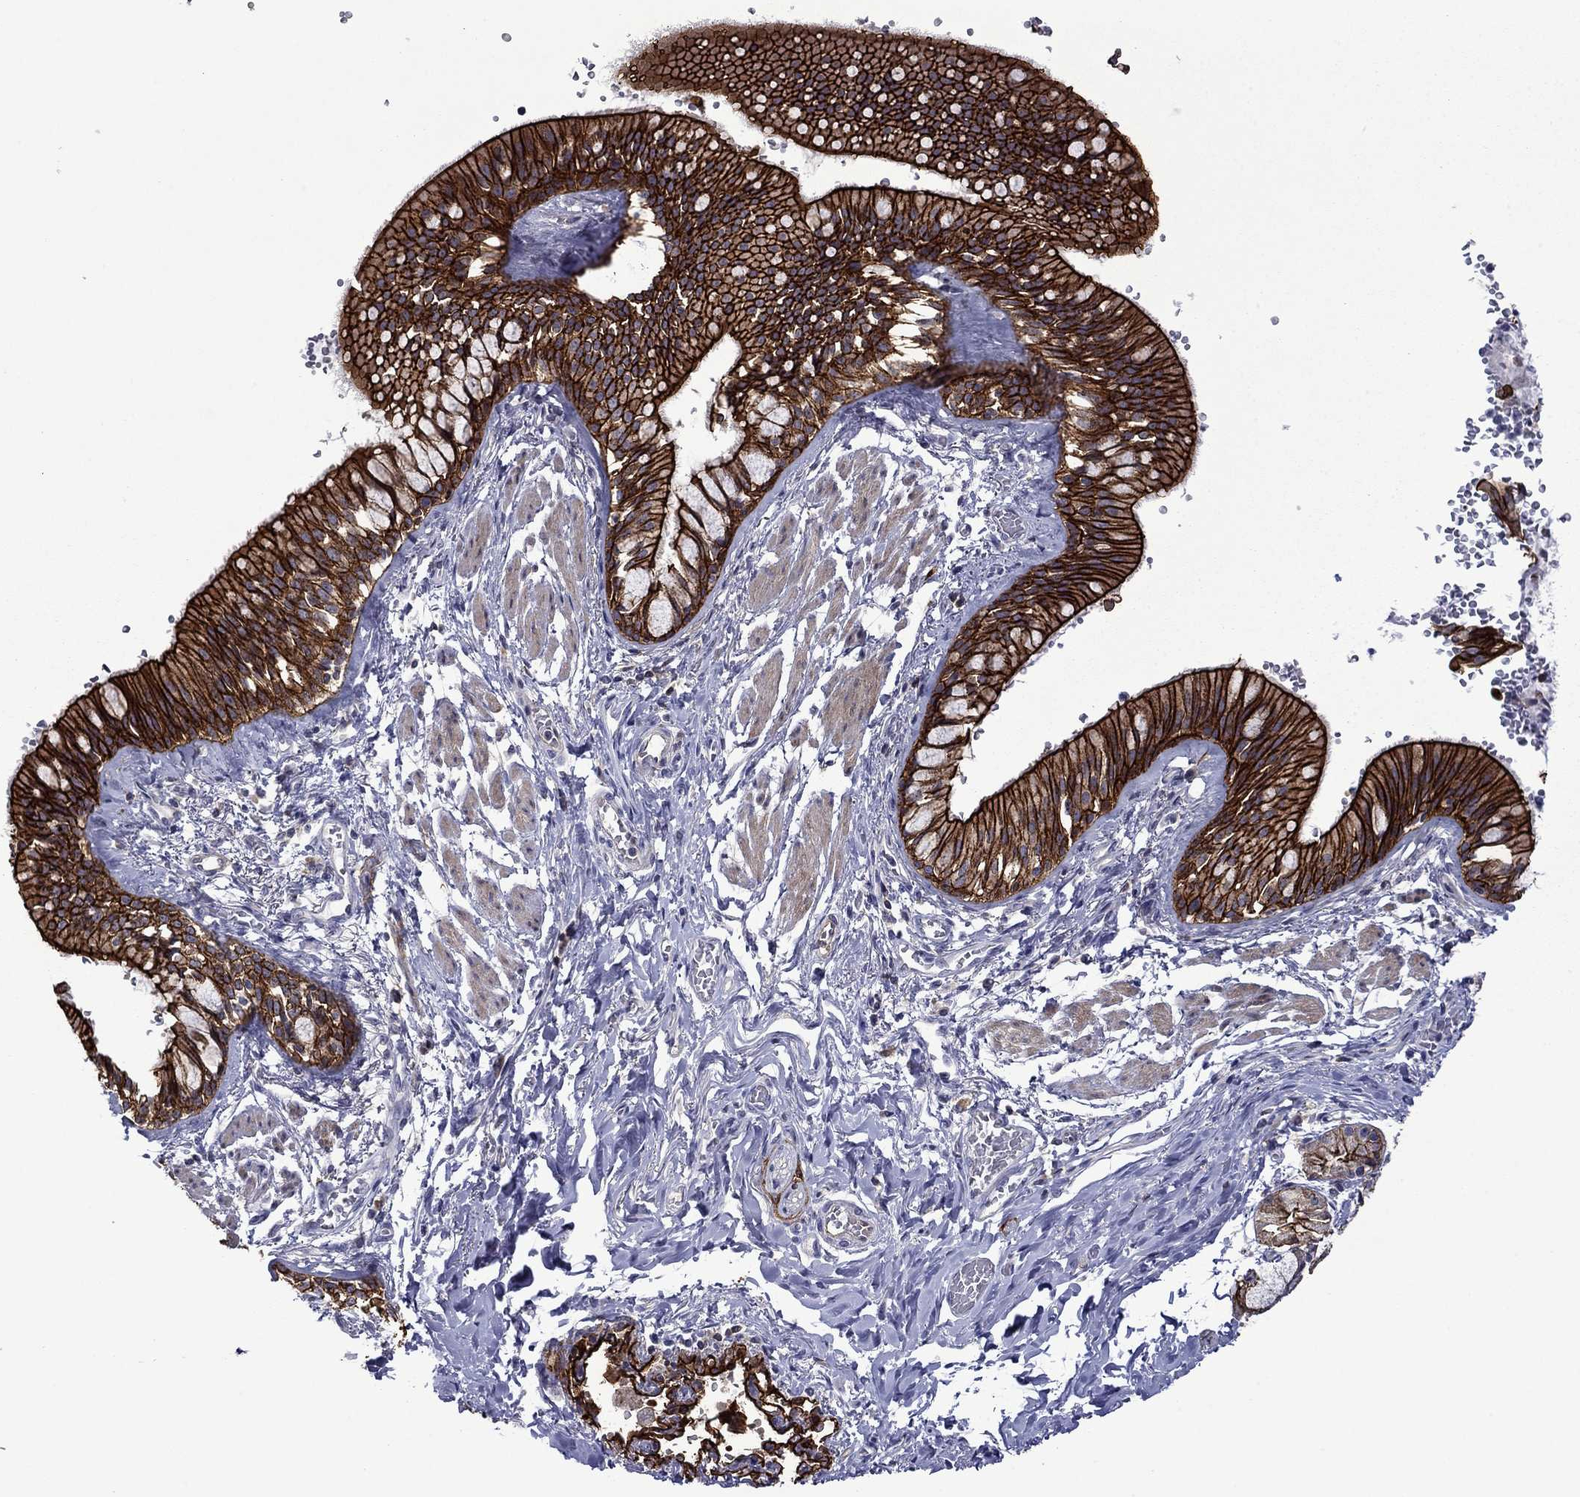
{"staining": {"intensity": "strong", "quantity": ">75%", "location": "cytoplasmic/membranous"}, "tissue": "bronchus", "cell_type": "Respiratory epithelial cells", "image_type": "normal", "snomed": [{"axis": "morphology", "description": "Normal tissue, NOS"}, {"axis": "topography", "description": "Bronchus"}, {"axis": "topography", "description": "Lung"}], "caption": "Immunohistochemistry micrograph of benign human bronchus stained for a protein (brown), which reveals high levels of strong cytoplasmic/membranous staining in approximately >75% of respiratory epithelial cells.", "gene": "LMO7", "patient": {"sex": "female", "age": 57}}